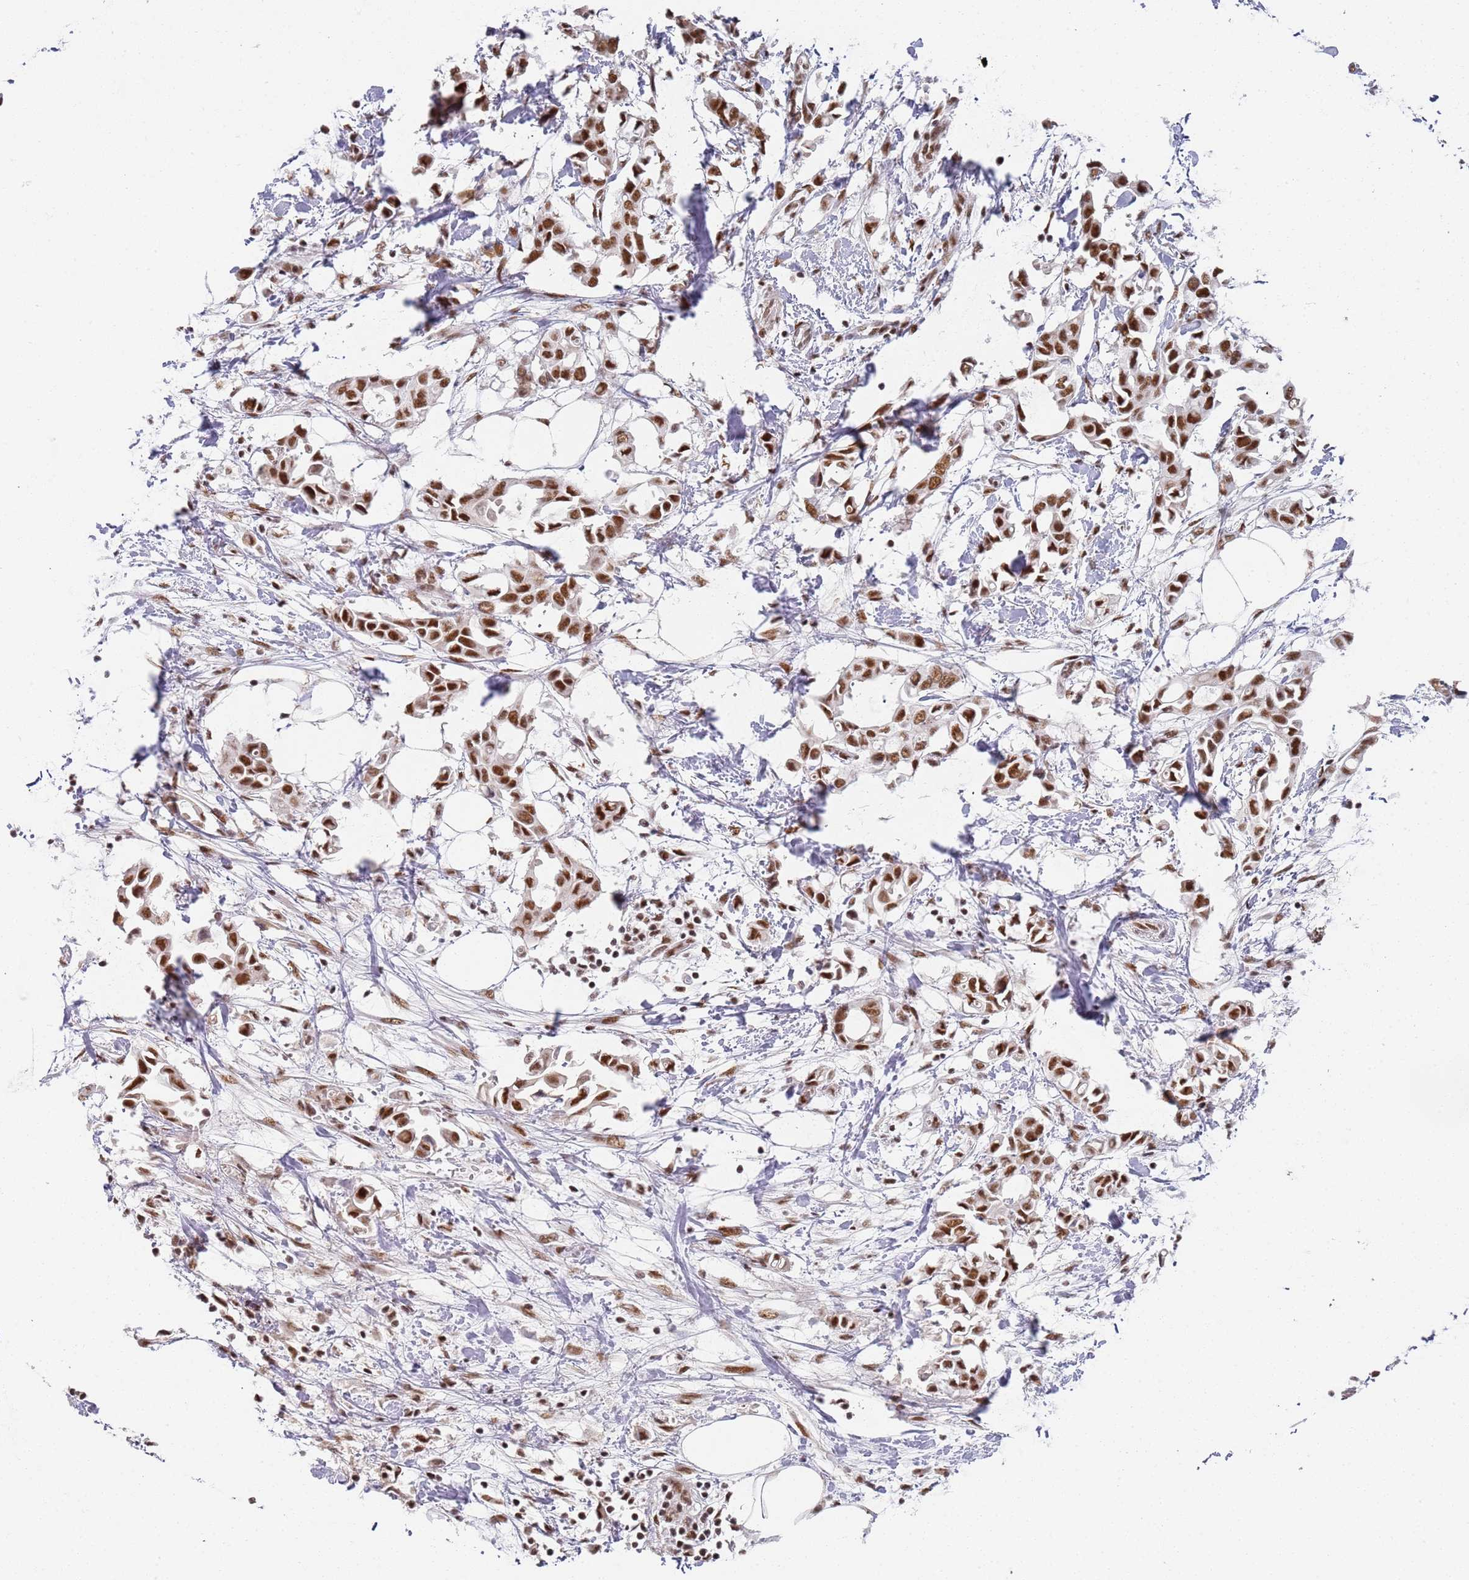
{"staining": {"intensity": "moderate", "quantity": ">75%", "location": "nuclear"}, "tissue": "breast cancer", "cell_type": "Tumor cells", "image_type": "cancer", "snomed": [{"axis": "morphology", "description": "Duct carcinoma"}, {"axis": "topography", "description": "Breast"}], "caption": "Breast cancer (invasive ductal carcinoma) stained for a protein shows moderate nuclear positivity in tumor cells. (DAB = brown stain, brightfield microscopy at high magnification).", "gene": "AKAP8L", "patient": {"sex": "female", "age": 41}}